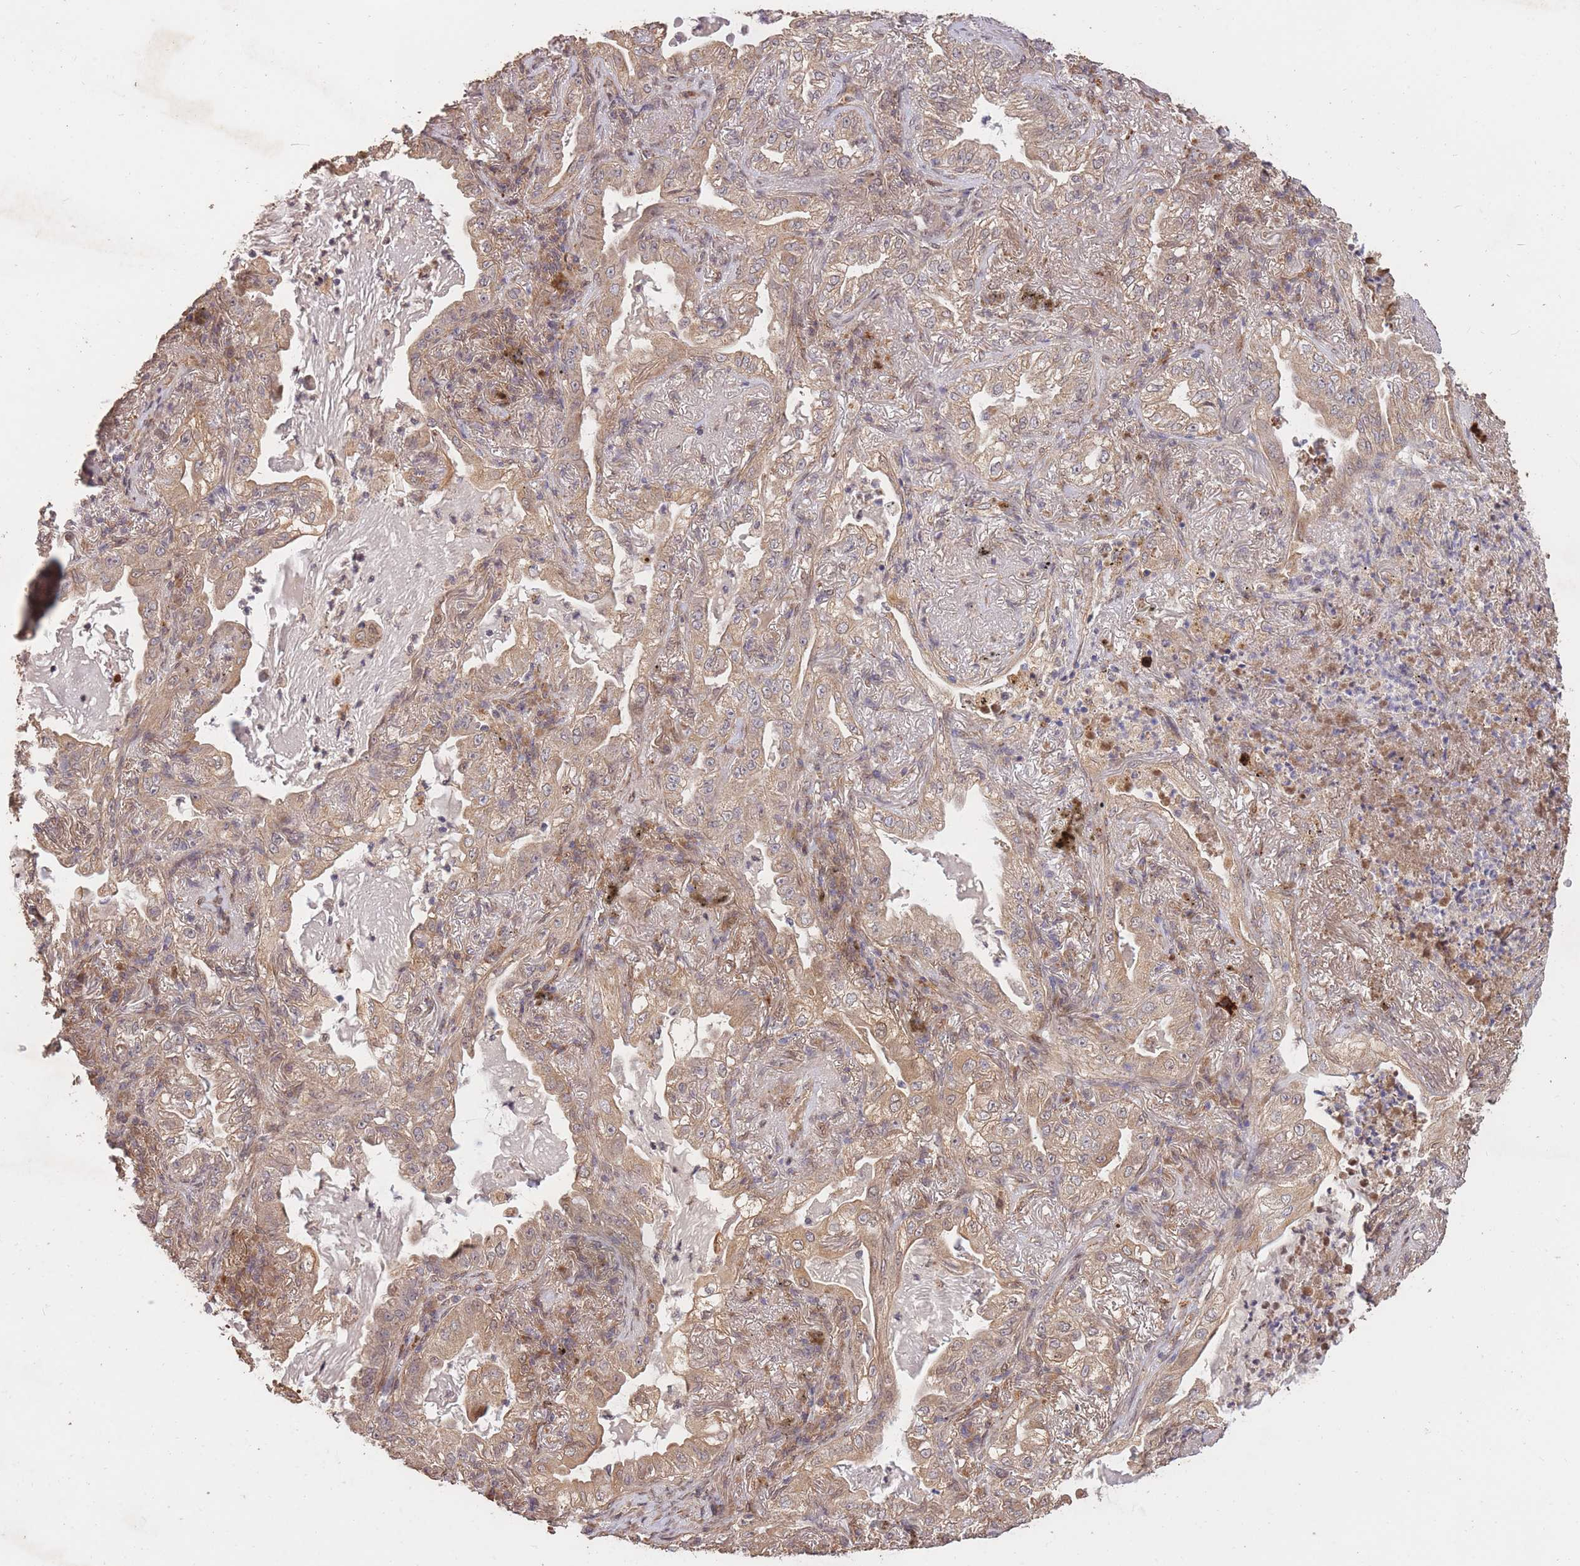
{"staining": {"intensity": "moderate", "quantity": ">75%", "location": "cytoplasmic/membranous"}, "tissue": "lung cancer", "cell_type": "Tumor cells", "image_type": "cancer", "snomed": [{"axis": "morphology", "description": "Adenocarcinoma, NOS"}, {"axis": "topography", "description": "Lung"}], "caption": "Lung cancer stained with IHC reveals moderate cytoplasmic/membranous expression in approximately >75% of tumor cells.", "gene": "RGS14", "patient": {"sex": "female", "age": 73}}